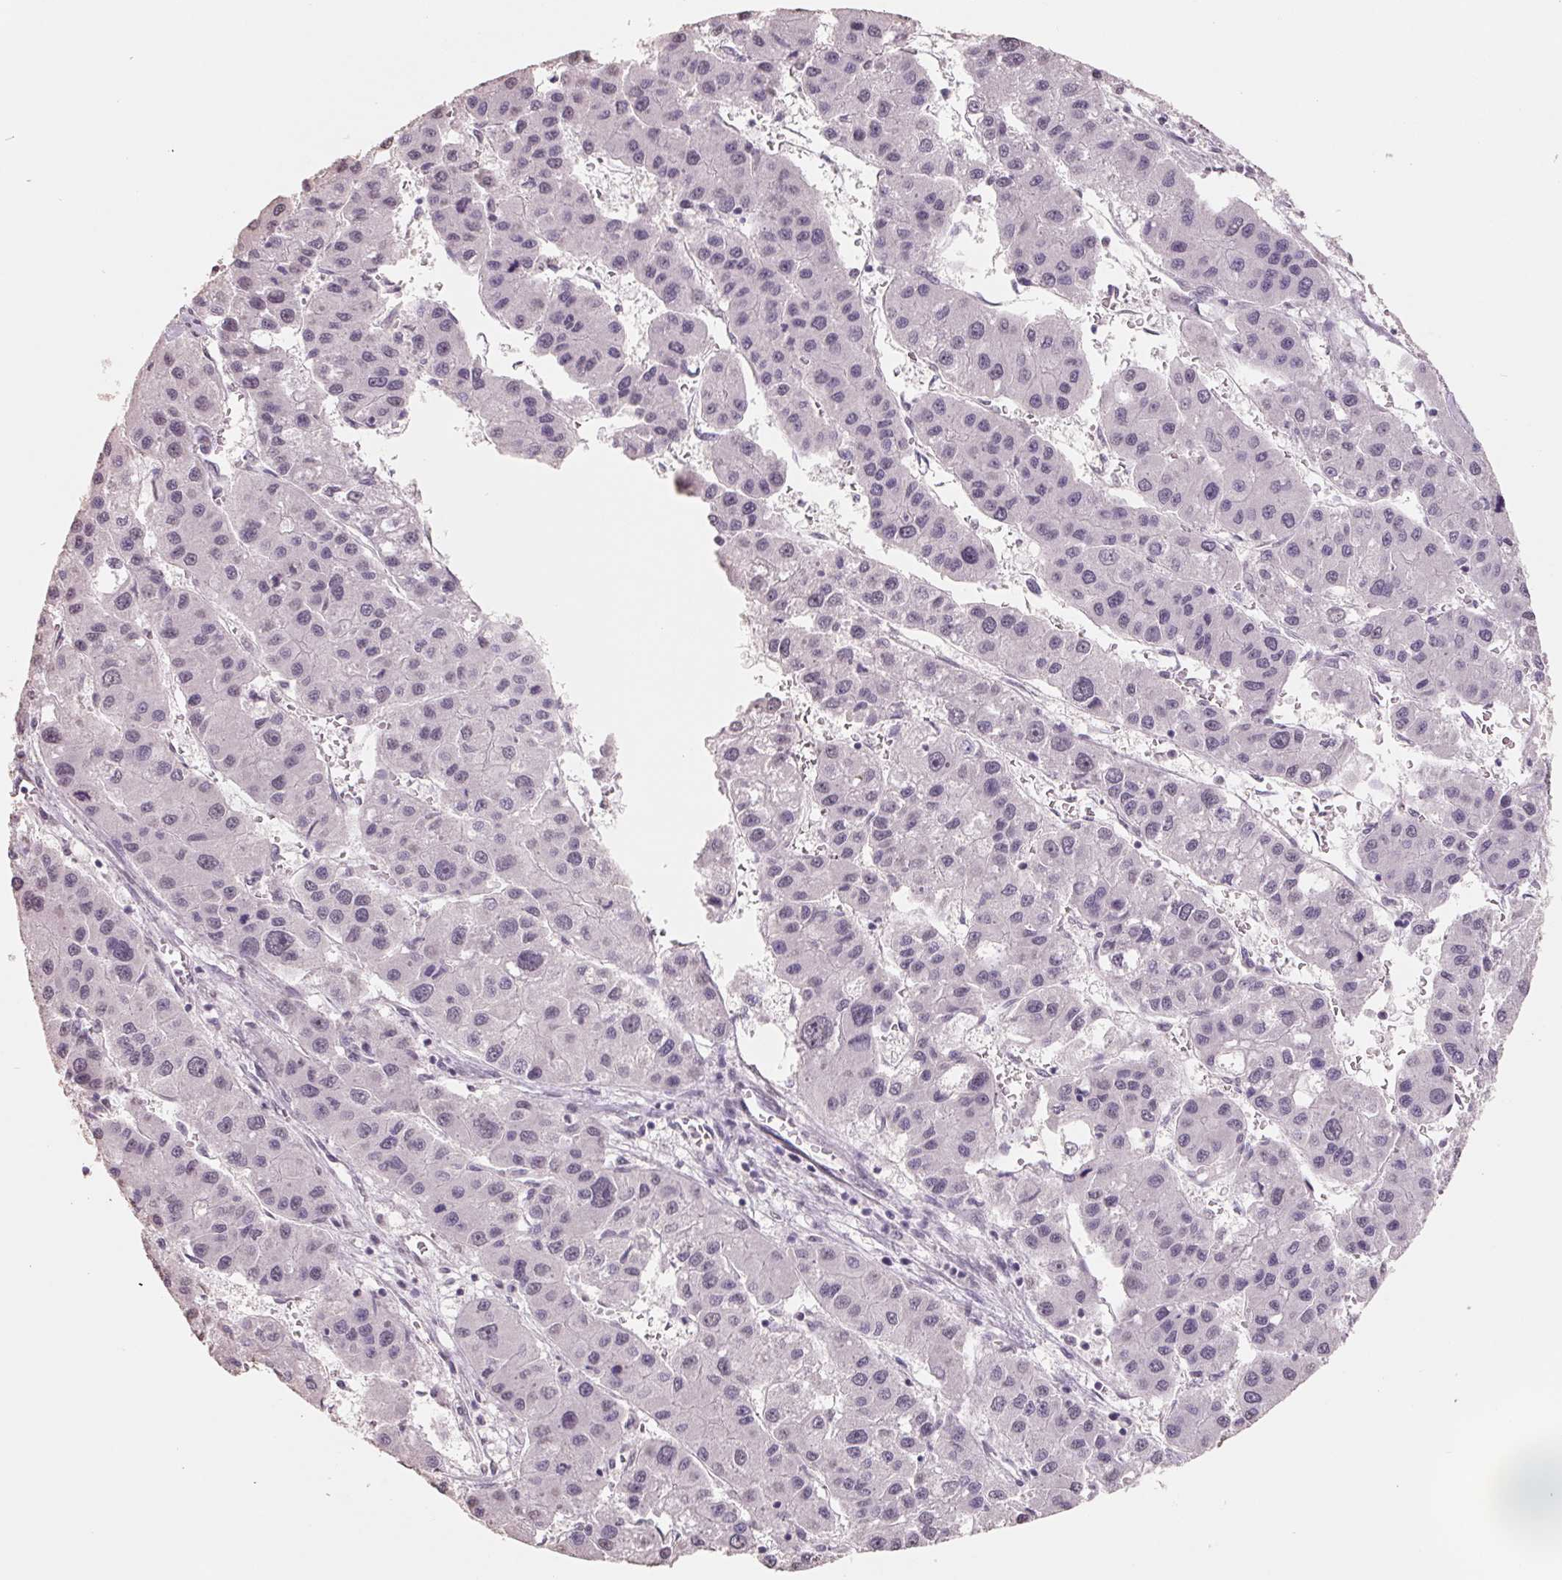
{"staining": {"intensity": "negative", "quantity": "none", "location": "none"}, "tissue": "liver cancer", "cell_type": "Tumor cells", "image_type": "cancer", "snomed": [{"axis": "morphology", "description": "Carcinoma, Hepatocellular, NOS"}, {"axis": "topography", "description": "Liver"}], "caption": "This is a image of immunohistochemistry staining of liver hepatocellular carcinoma, which shows no positivity in tumor cells.", "gene": "FTCD", "patient": {"sex": "male", "age": 73}}